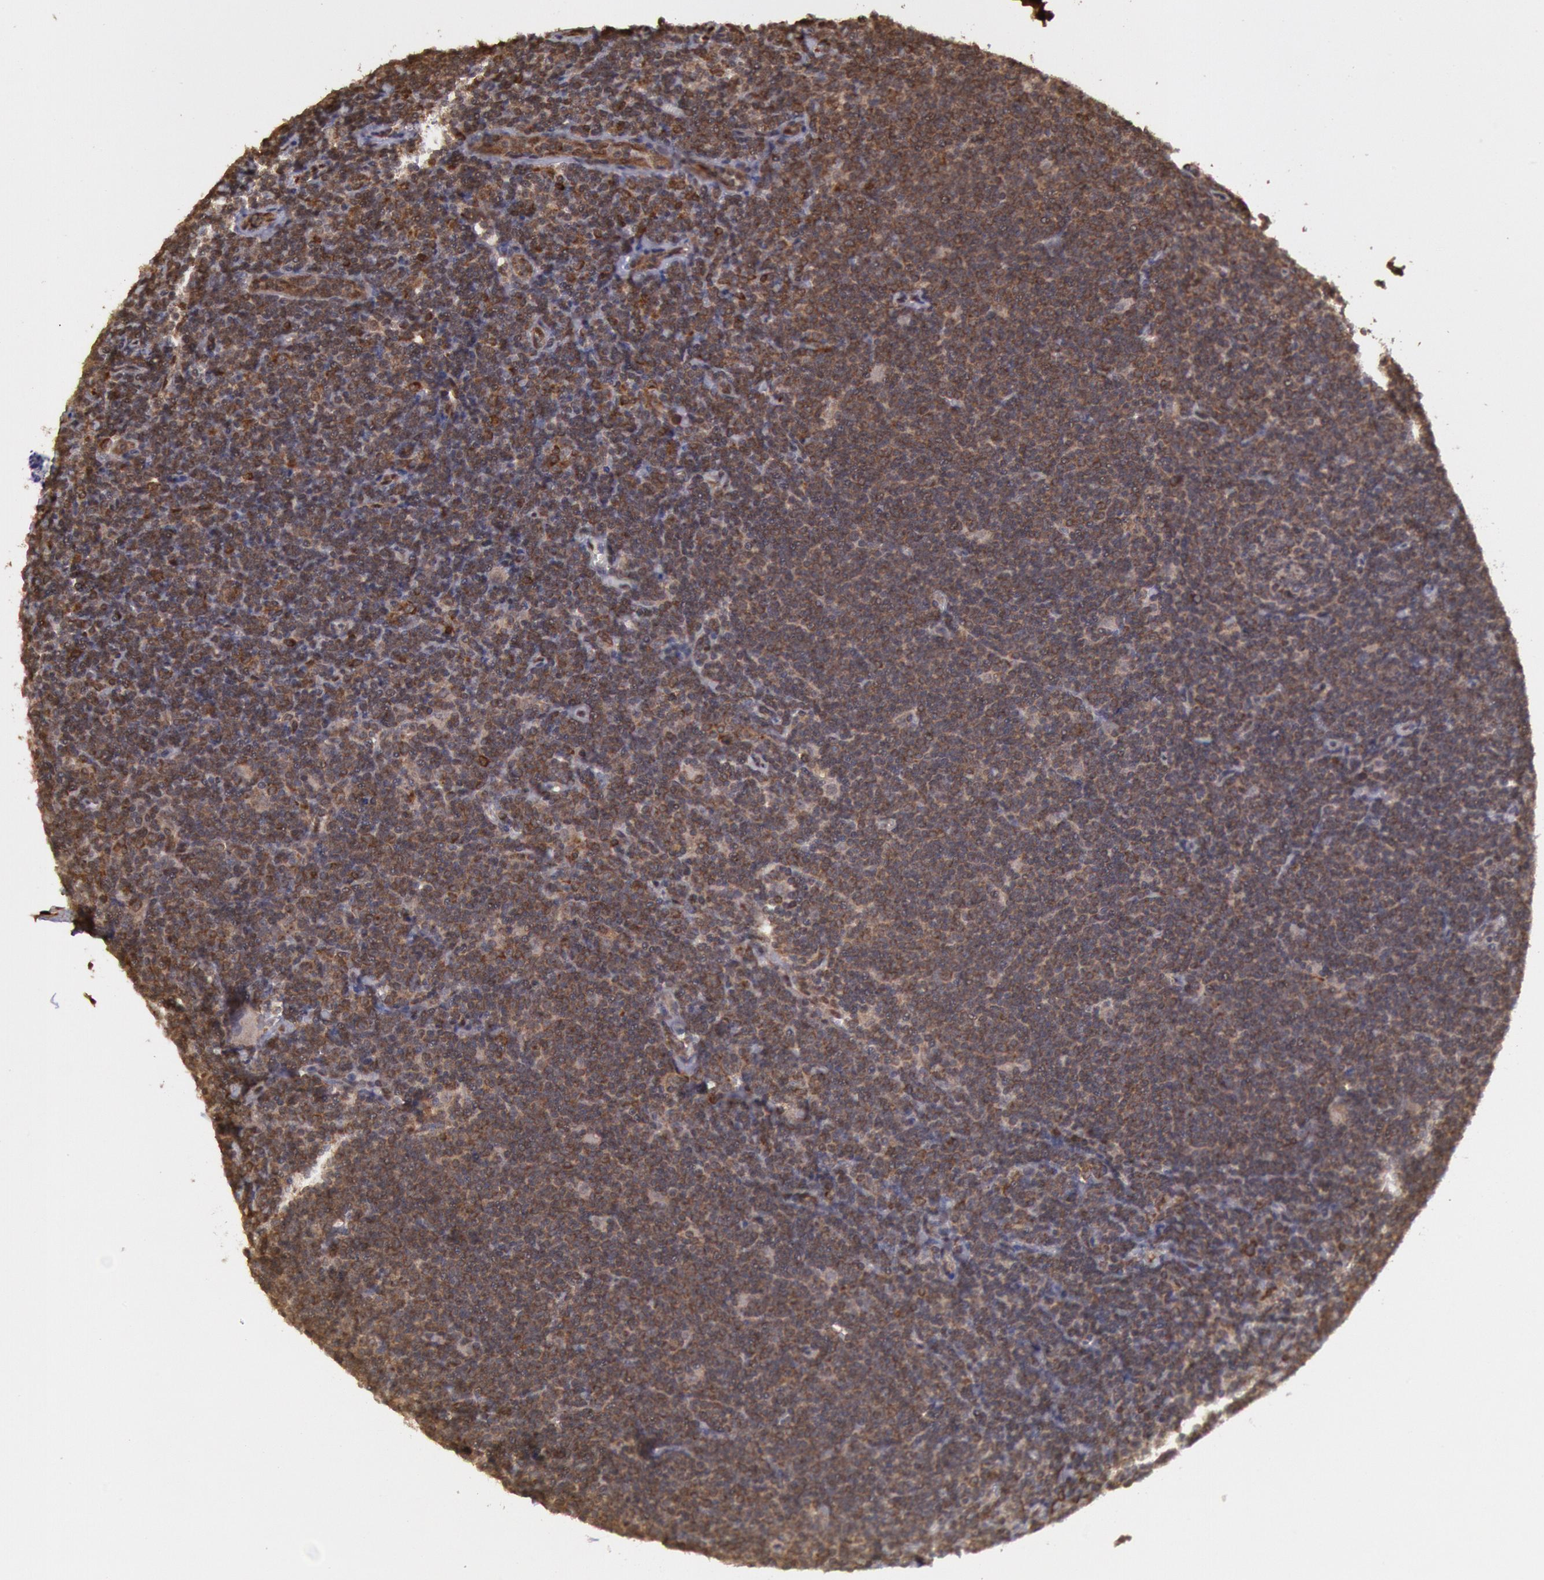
{"staining": {"intensity": "moderate", "quantity": "25%-75%", "location": "cytoplasmic/membranous"}, "tissue": "lymphoma", "cell_type": "Tumor cells", "image_type": "cancer", "snomed": [{"axis": "morphology", "description": "Malignant lymphoma, non-Hodgkin's type, Low grade"}, {"axis": "topography", "description": "Lymph node"}], "caption": "Protein staining of lymphoma tissue exhibits moderate cytoplasmic/membranous staining in about 25%-75% of tumor cells.", "gene": "STX17", "patient": {"sex": "male", "age": 65}}